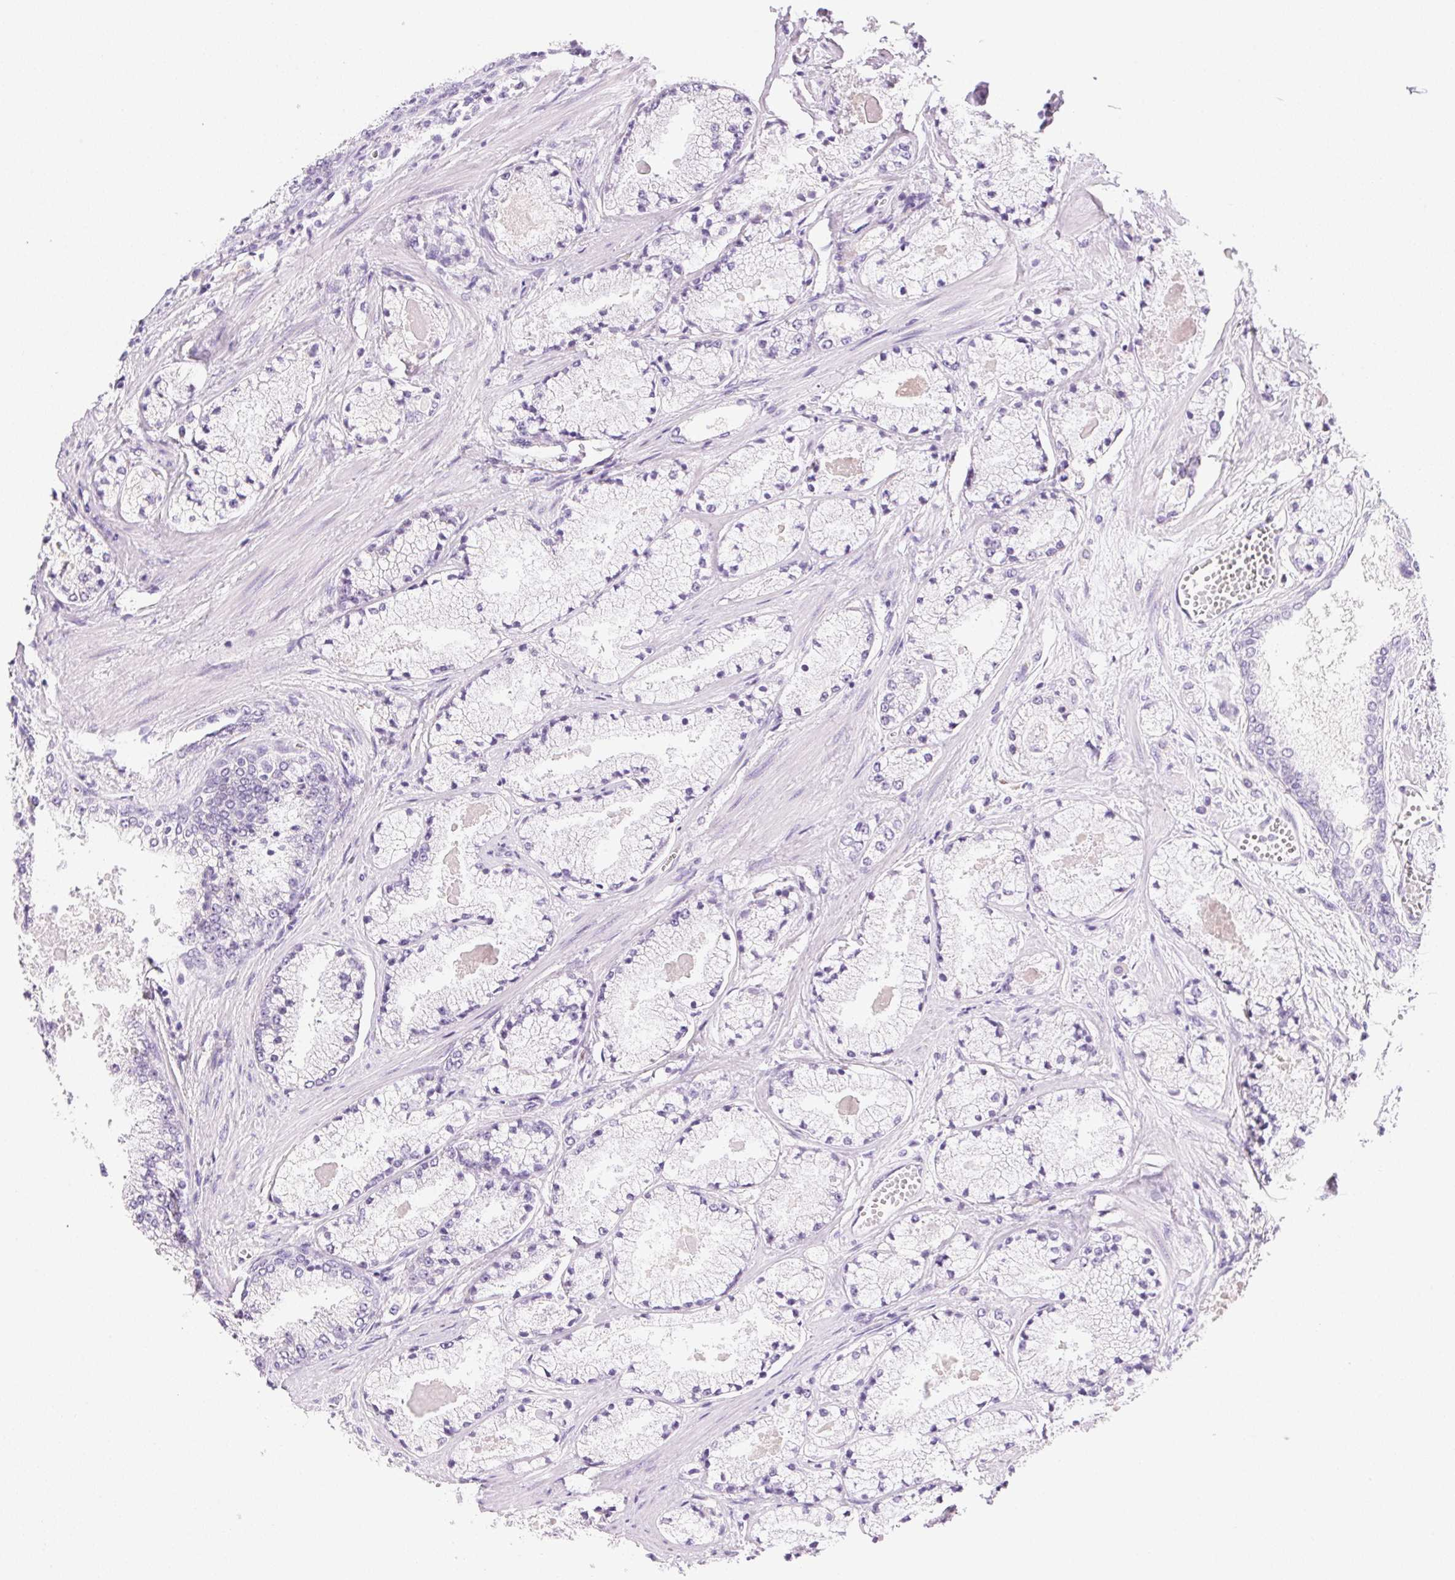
{"staining": {"intensity": "negative", "quantity": "none", "location": "none"}, "tissue": "prostate cancer", "cell_type": "Tumor cells", "image_type": "cancer", "snomed": [{"axis": "morphology", "description": "Adenocarcinoma, High grade"}, {"axis": "topography", "description": "Prostate"}], "caption": "Protein analysis of prostate cancer (adenocarcinoma (high-grade)) displays no significant staining in tumor cells. (Immunohistochemistry, brightfield microscopy, high magnification).", "gene": "DHCR24", "patient": {"sex": "male", "age": 63}}